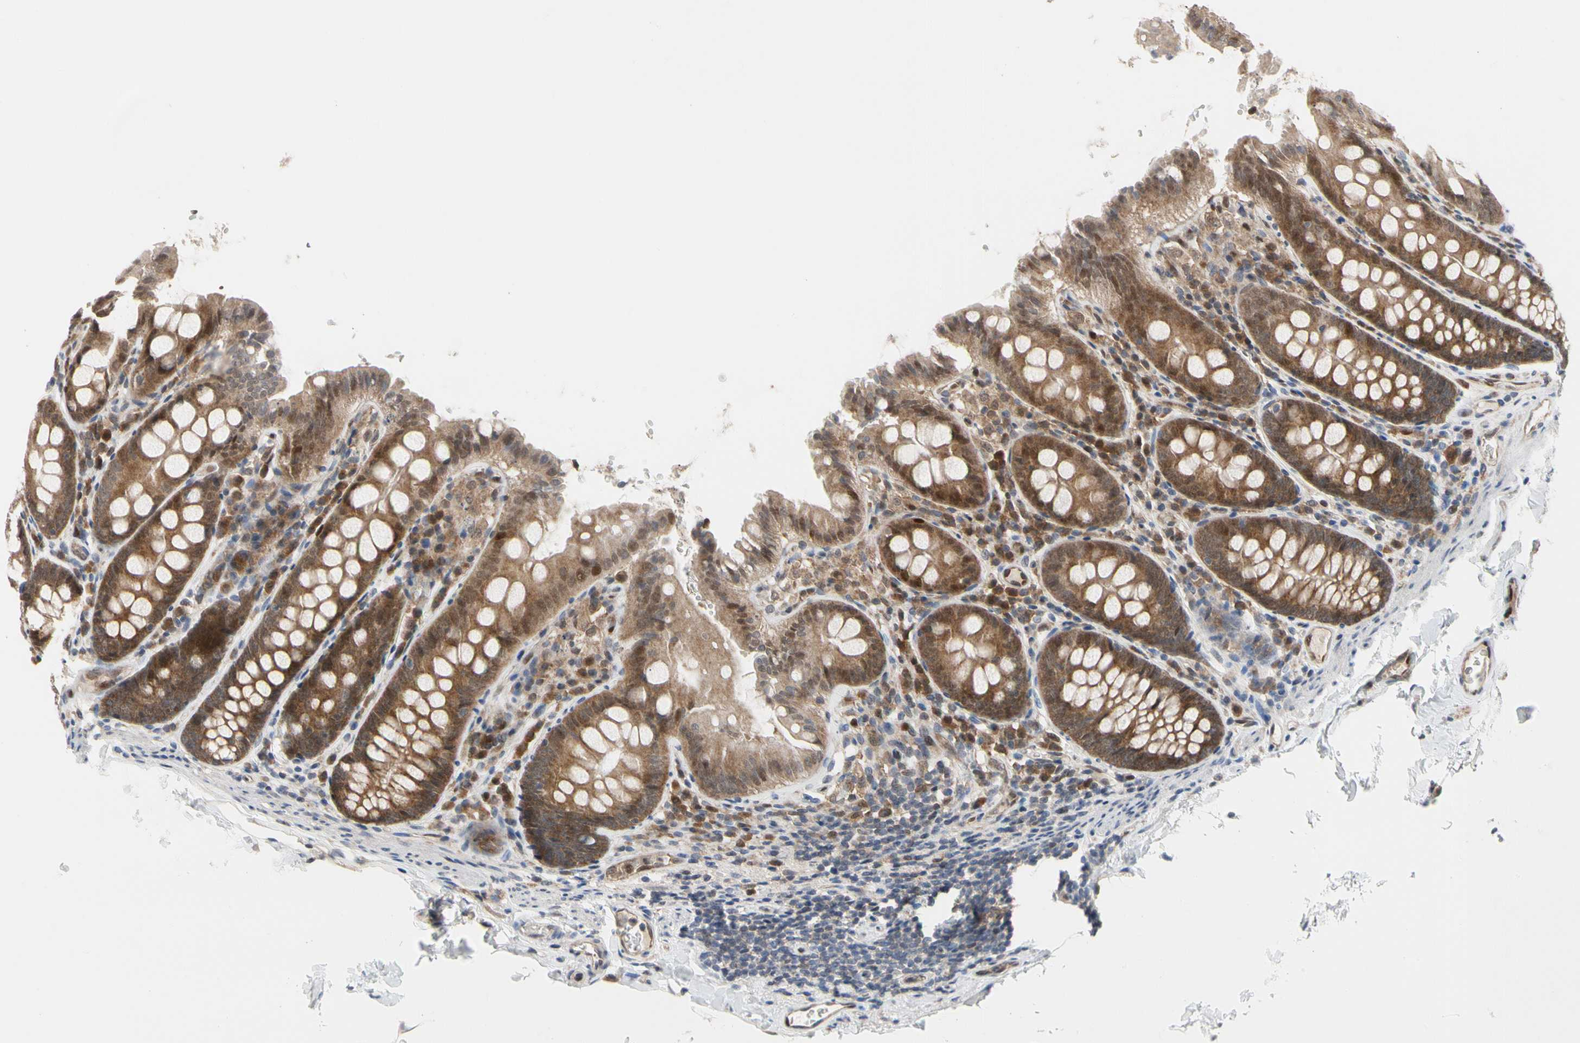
{"staining": {"intensity": "moderate", "quantity": ">75%", "location": "cytoplasmic/membranous,nuclear"}, "tissue": "colon", "cell_type": "Endothelial cells", "image_type": "normal", "snomed": [{"axis": "morphology", "description": "Normal tissue, NOS"}, {"axis": "topography", "description": "Colon"}], "caption": "A medium amount of moderate cytoplasmic/membranous,nuclear expression is present in about >75% of endothelial cells in unremarkable colon.", "gene": "CDK5", "patient": {"sex": "female", "age": 61}}